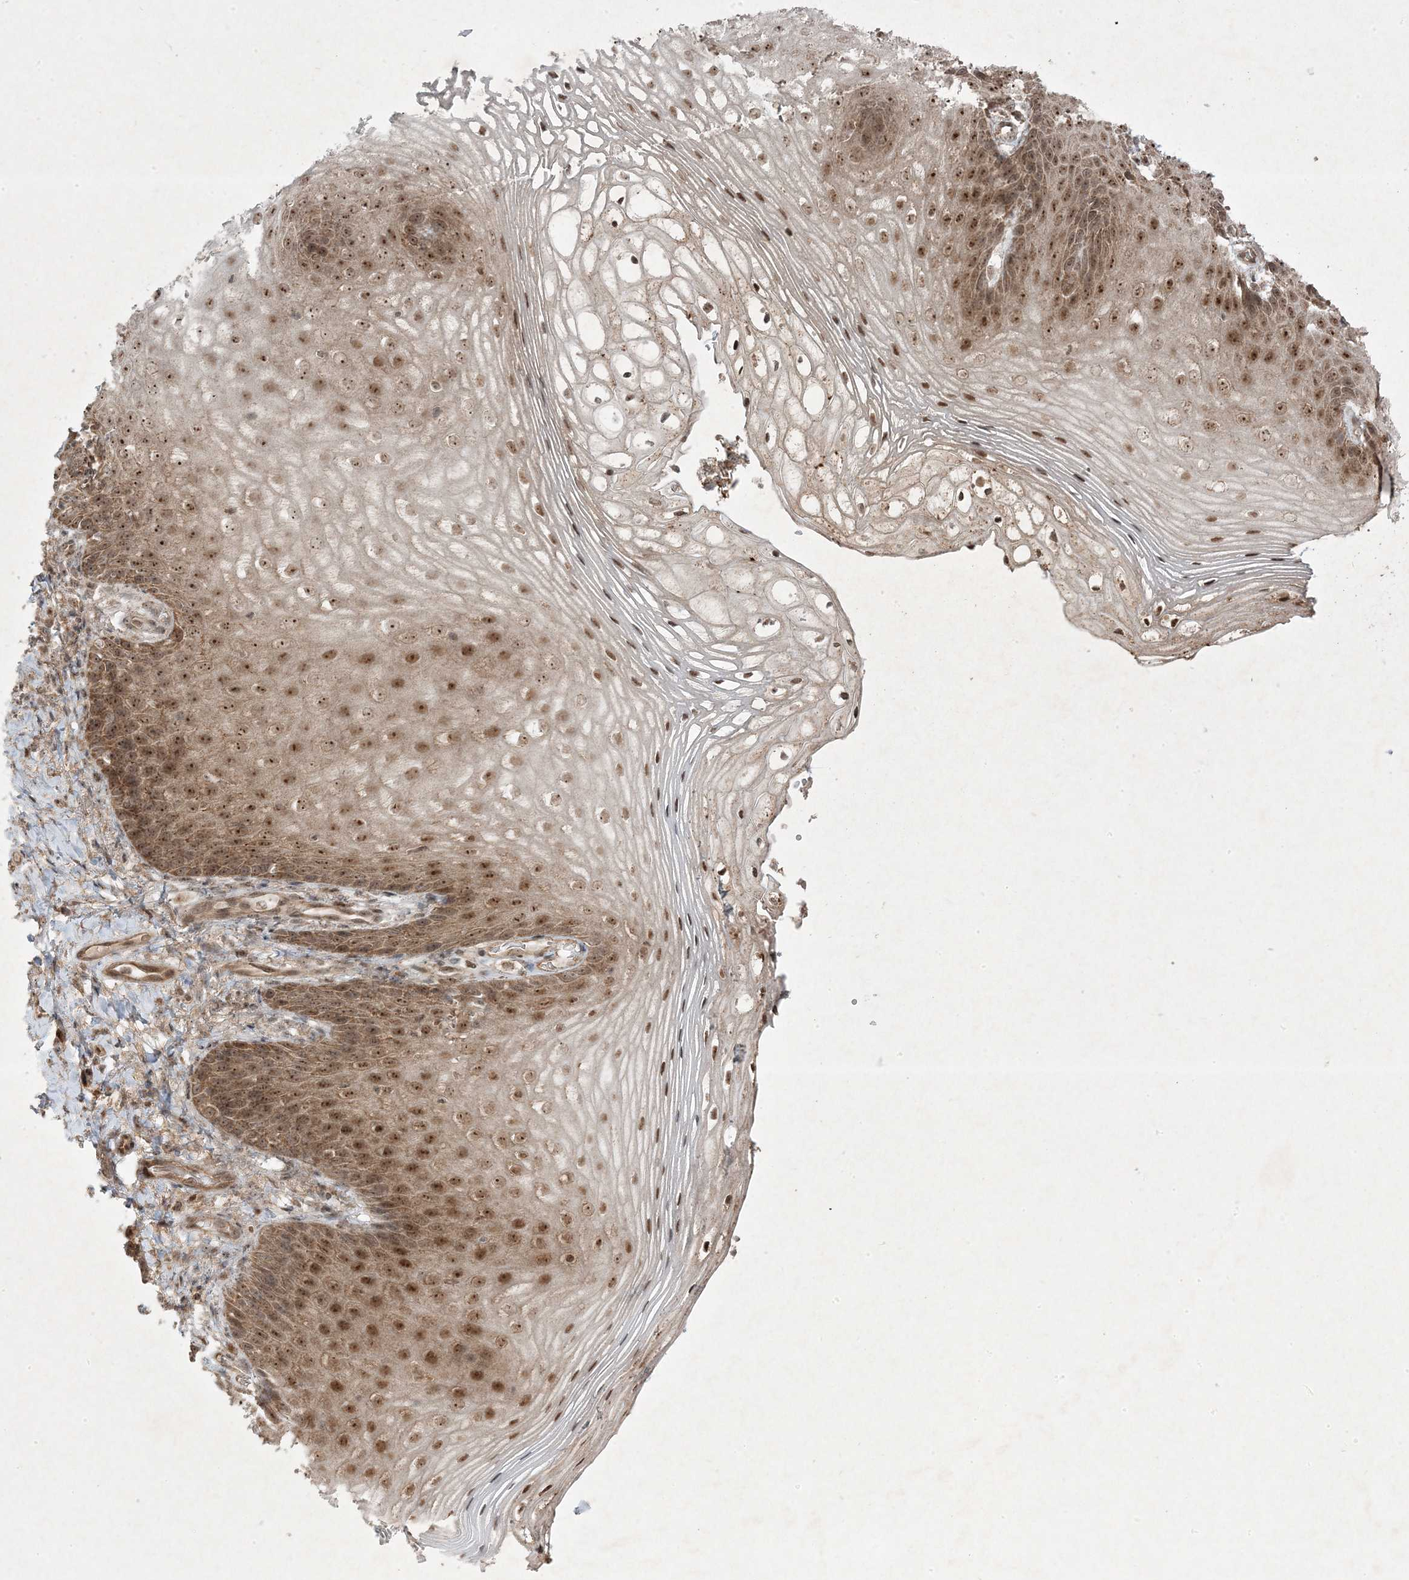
{"staining": {"intensity": "moderate", "quantity": ">75%", "location": "nuclear"}, "tissue": "vagina", "cell_type": "Squamous epithelial cells", "image_type": "normal", "snomed": [{"axis": "morphology", "description": "Normal tissue, NOS"}, {"axis": "topography", "description": "Vagina"}], "caption": "Immunohistochemistry image of benign vagina: human vagina stained using immunohistochemistry (IHC) reveals medium levels of moderate protein expression localized specifically in the nuclear of squamous epithelial cells, appearing as a nuclear brown color.", "gene": "PLEKHM2", "patient": {"sex": "female", "age": 60}}